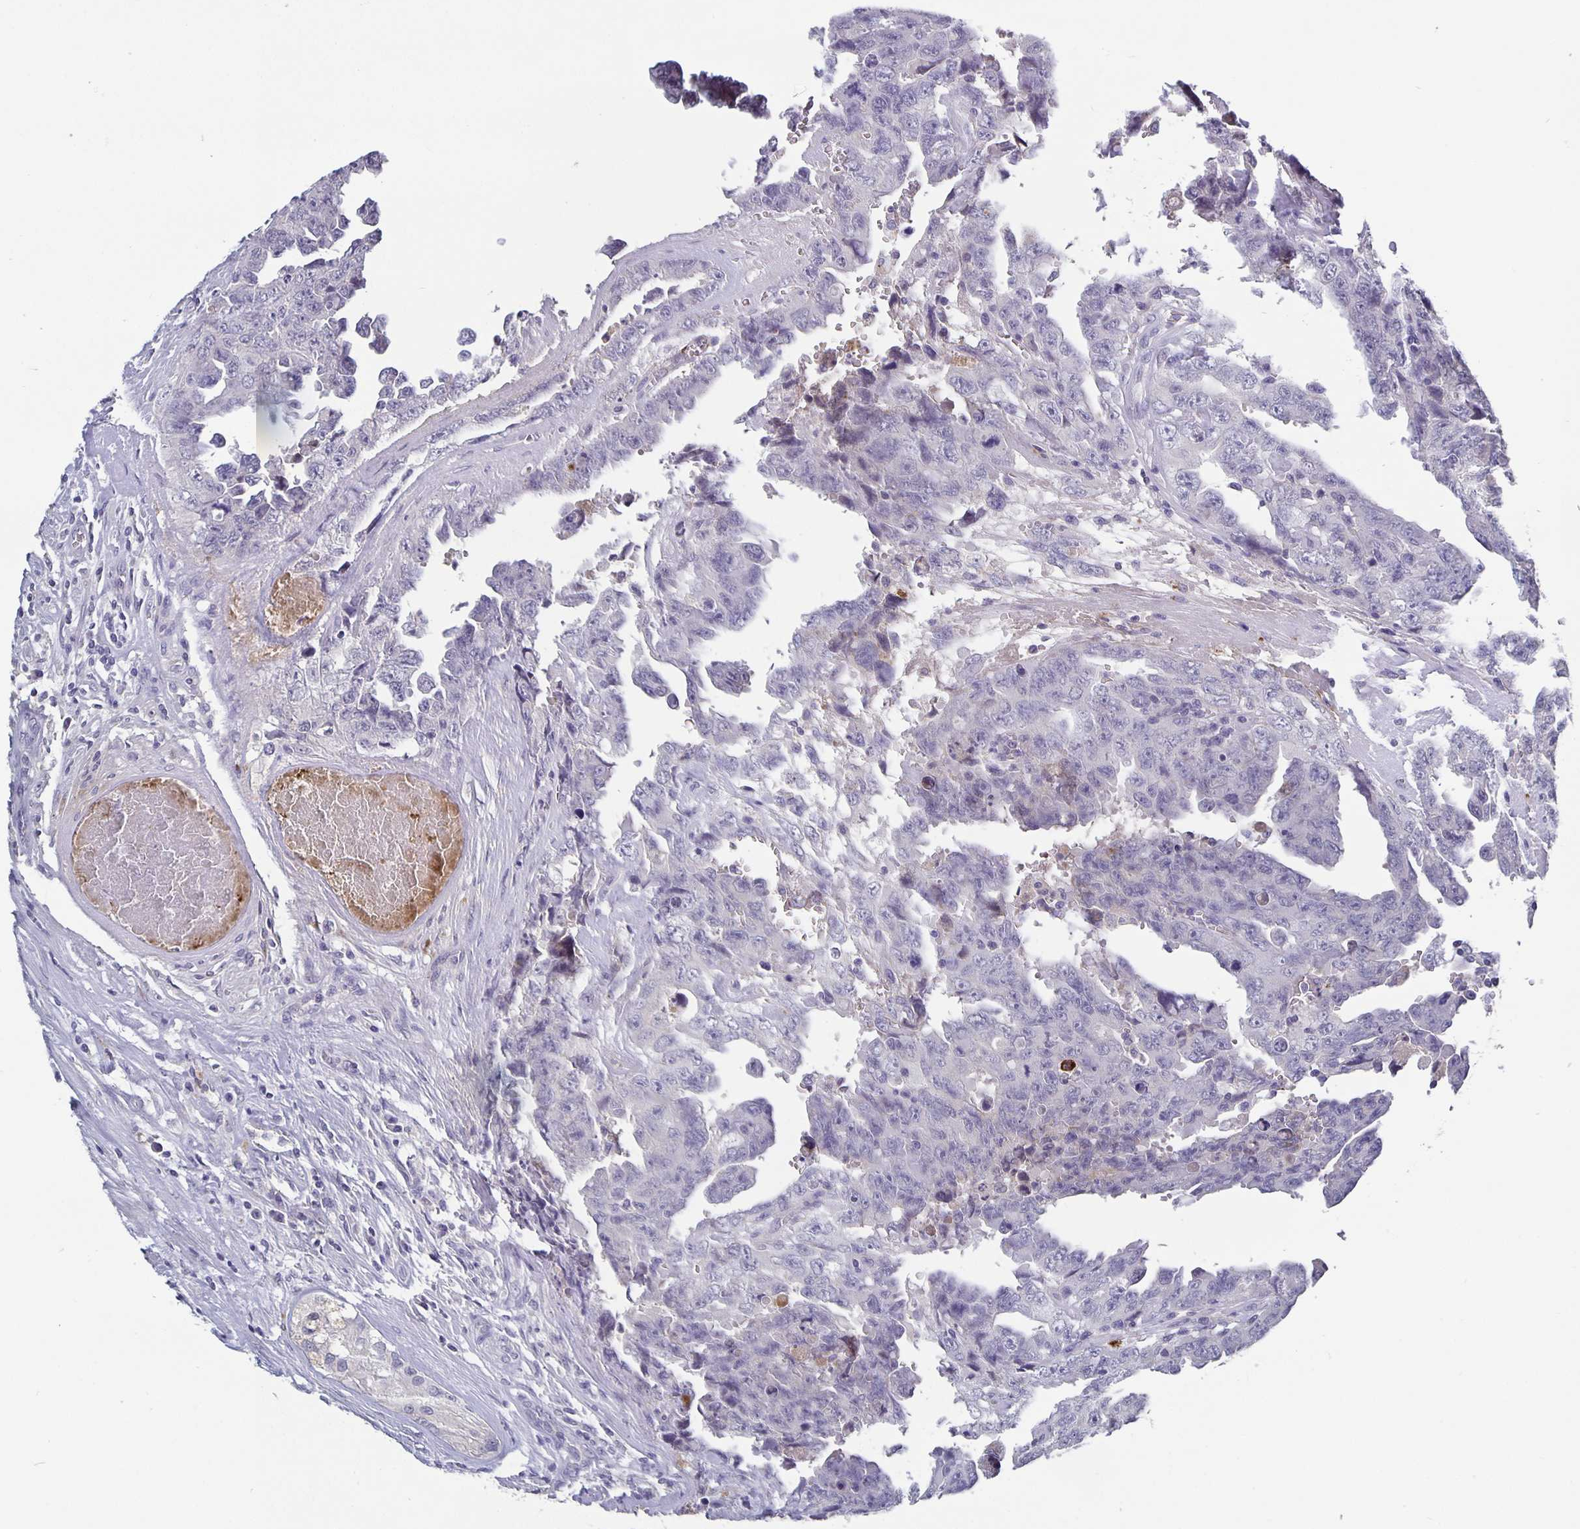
{"staining": {"intensity": "negative", "quantity": "none", "location": "none"}, "tissue": "testis cancer", "cell_type": "Tumor cells", "image_type": "cancer", "snomed": [{"axis": "morphology", "description": "Carcinoma, Embryonal, NOS"}, {"axis": "topography", "description": "Testis"}], "caption": "Testis embryonal carcinoma was stained to show a protein in brown. There is no significant positivity in tumor cells. Nuclei are stained in blue.", "gene": "GDF15", "patient": {"sex": "male", "age": 24}}